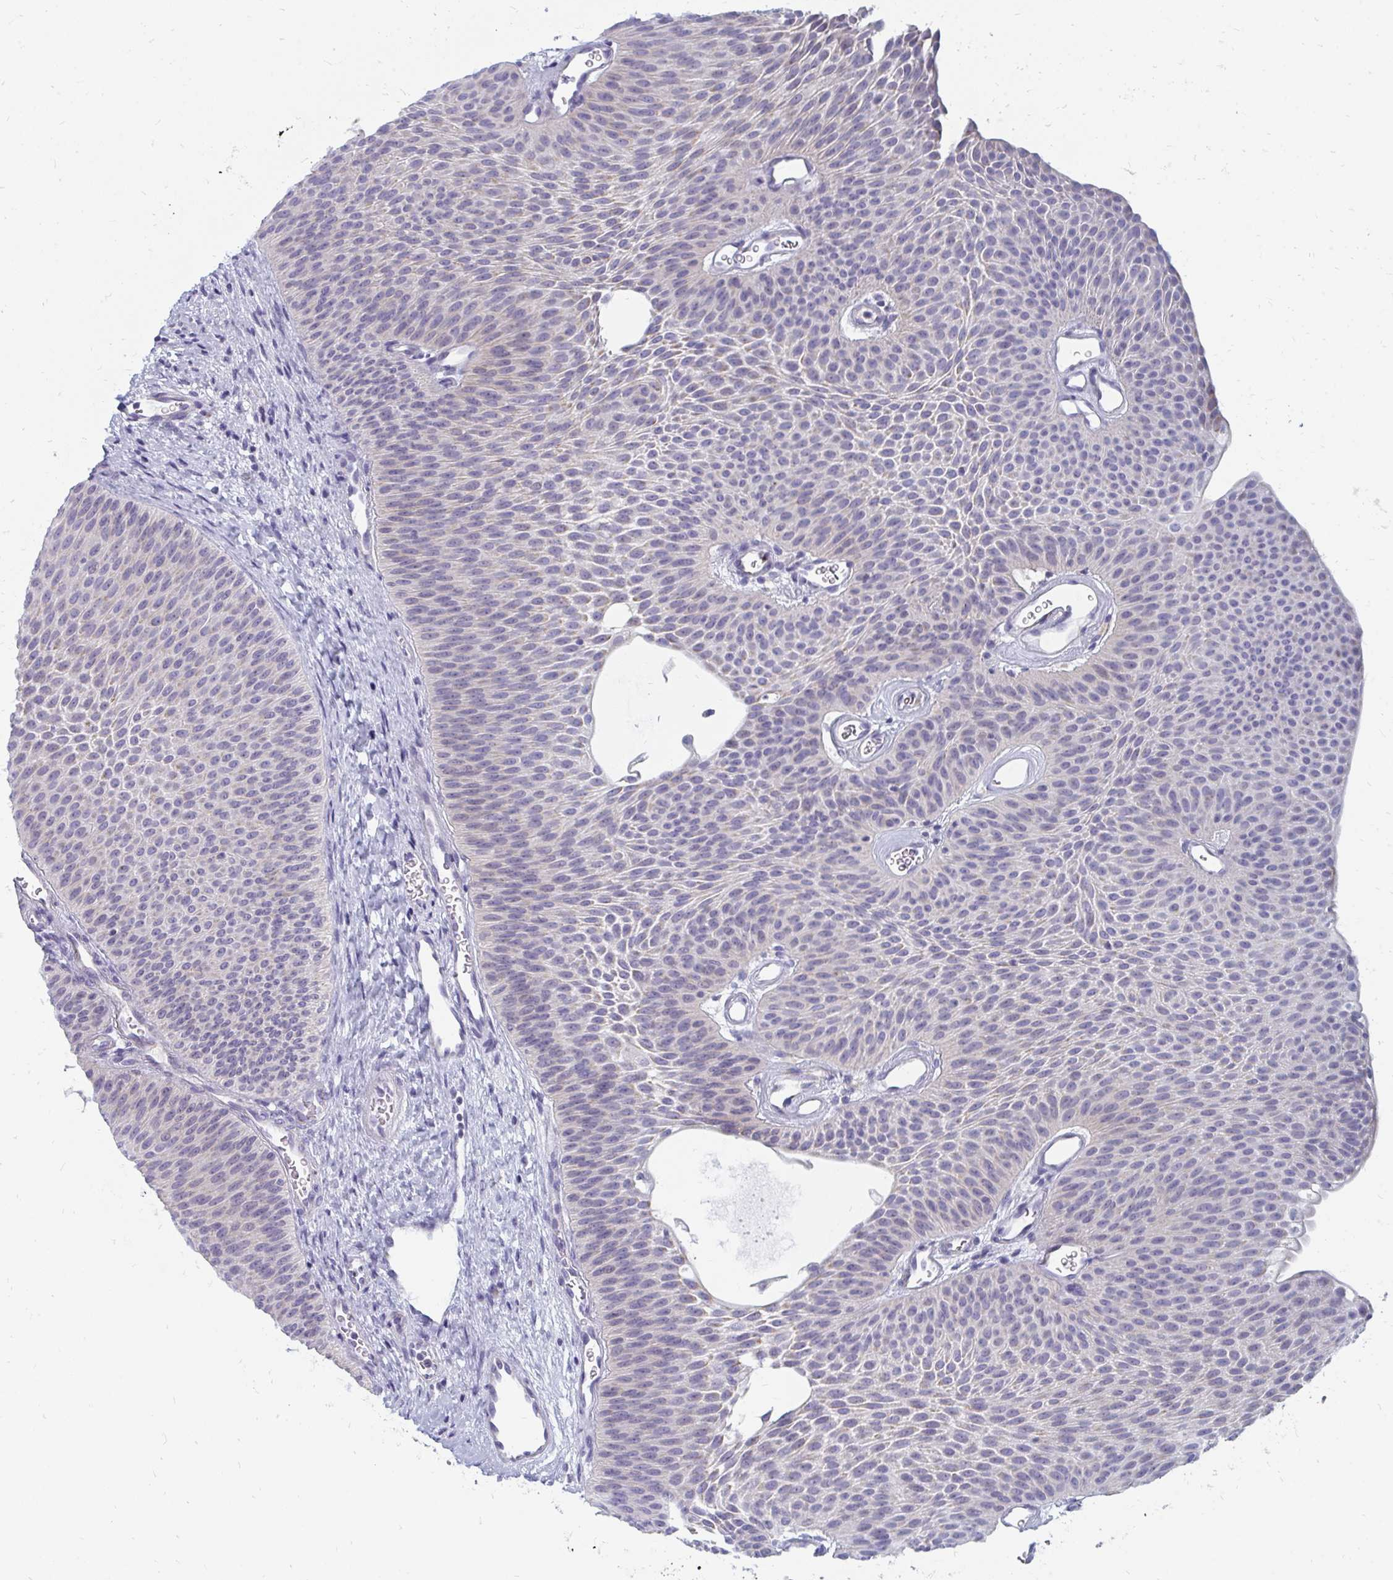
{"staining": {"intensity": "weak", "quantity": "<25%", "location": "cytoplasmic/membranous"}, "tissue": "urothelial cancer", "cell_type": "Tumor cells", "image_type": "cancer", "snomed": [{"axis": "morphology", "description": "Urothelial carcinoma, Low grade"}, {"axis": "topography", "description": "Urinary bladder"}], "caption": "Tumor cells show no significant positivity in urothelial cancer. (DAB IHC, high magnification).", "gene": "OR10V1", "patient": {"sex": "female", "age": 60}}